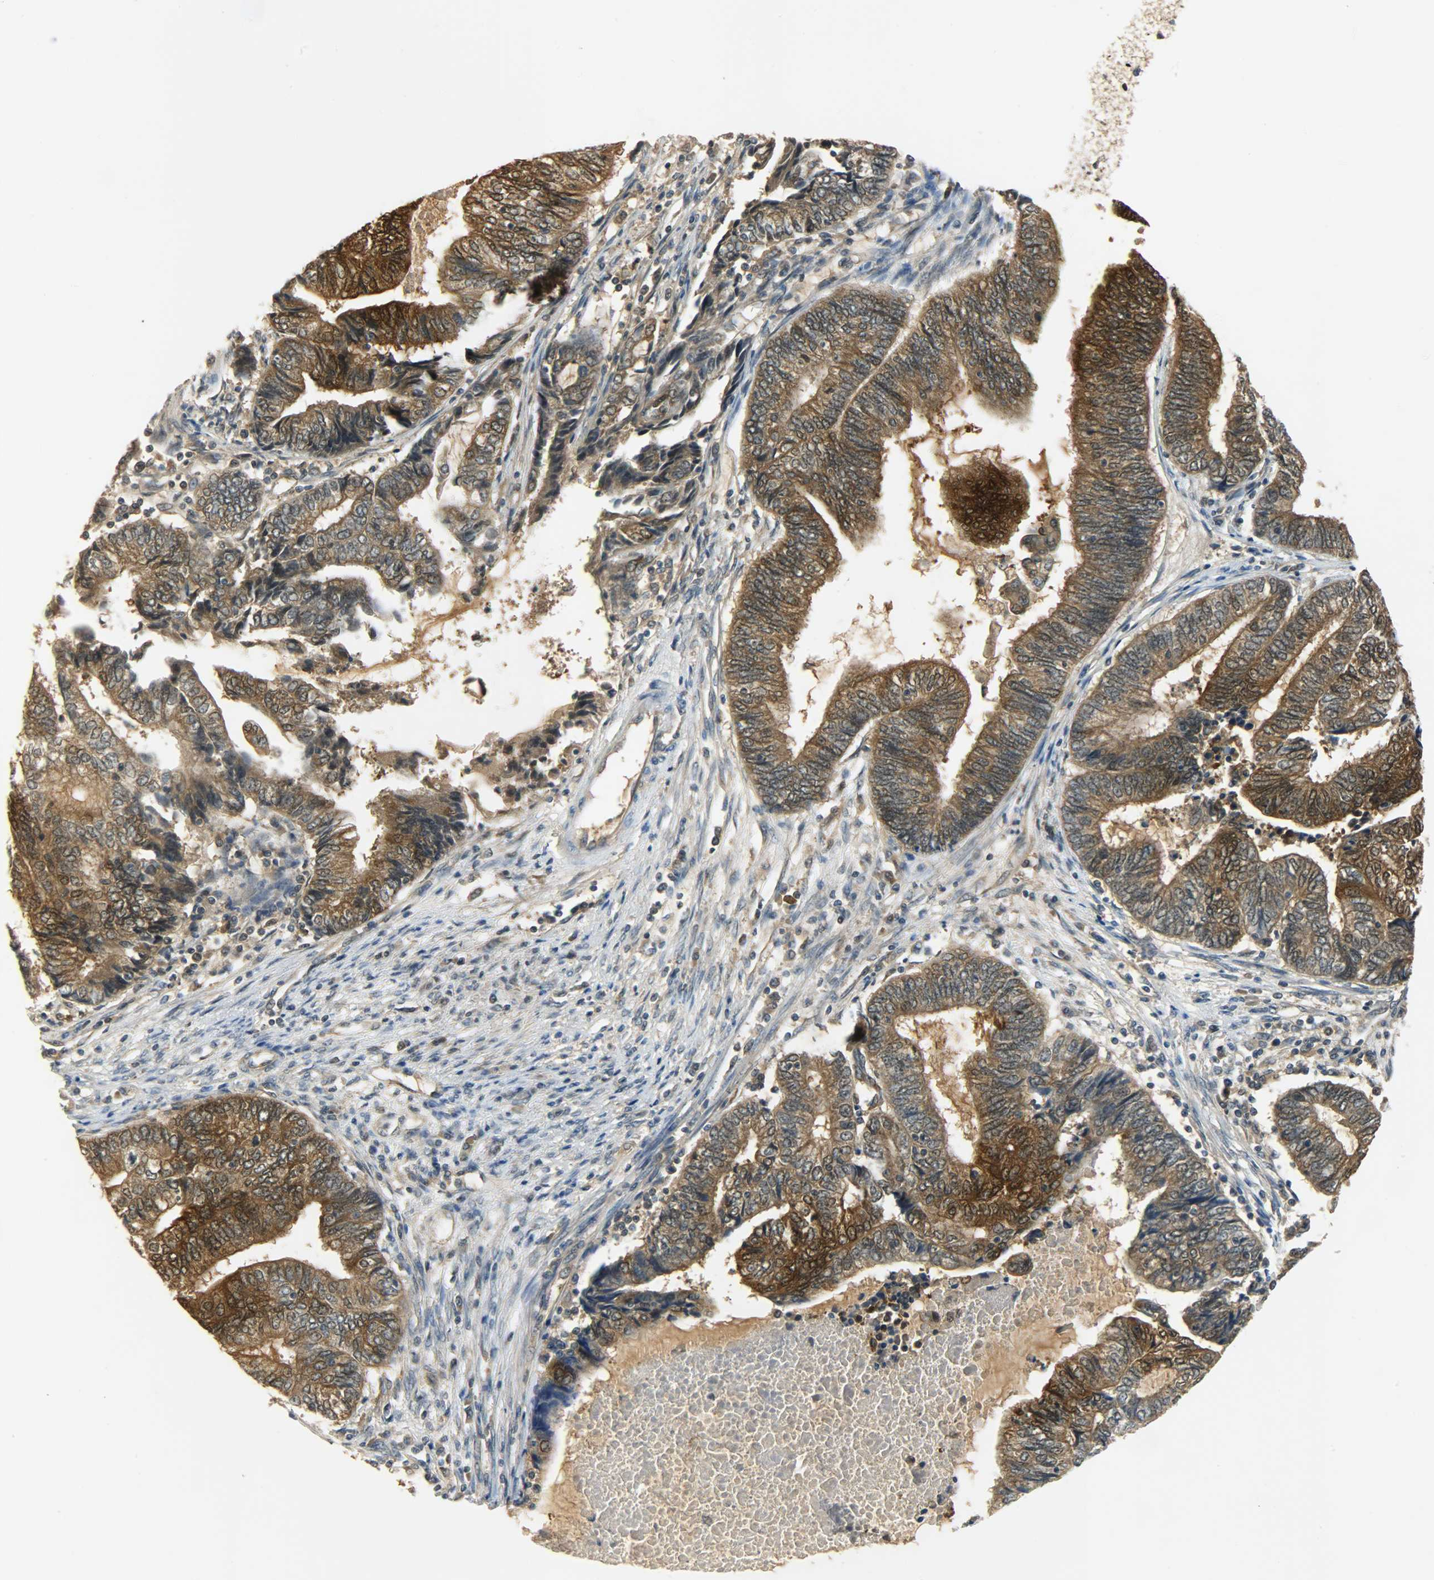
{"staining": {"intensity": "strong", "quantity": ">75%", "location": "cytoplasmic/membranous,nuclear"}, "tissue": "endometrial cancer", "cell_type": "Tumor cells", "image_type": "cancer", "snomed": [{"axis": "morphology", "description": "Adenocarcinoma, NOS"}, {"axis": "topography", "description": "Uterus"}, {"axis": "topography", "description": "Endometrium"}], "caption": "Human endometrial cancer (adenocarcinoma) stained with a brown dye reveals strong cytoplasmic/membranous and nuclear positive expression in about >75% of tumor cells.", "gene": "EIF4EBP1", "patient": {"sex": "female", "age": 70}}